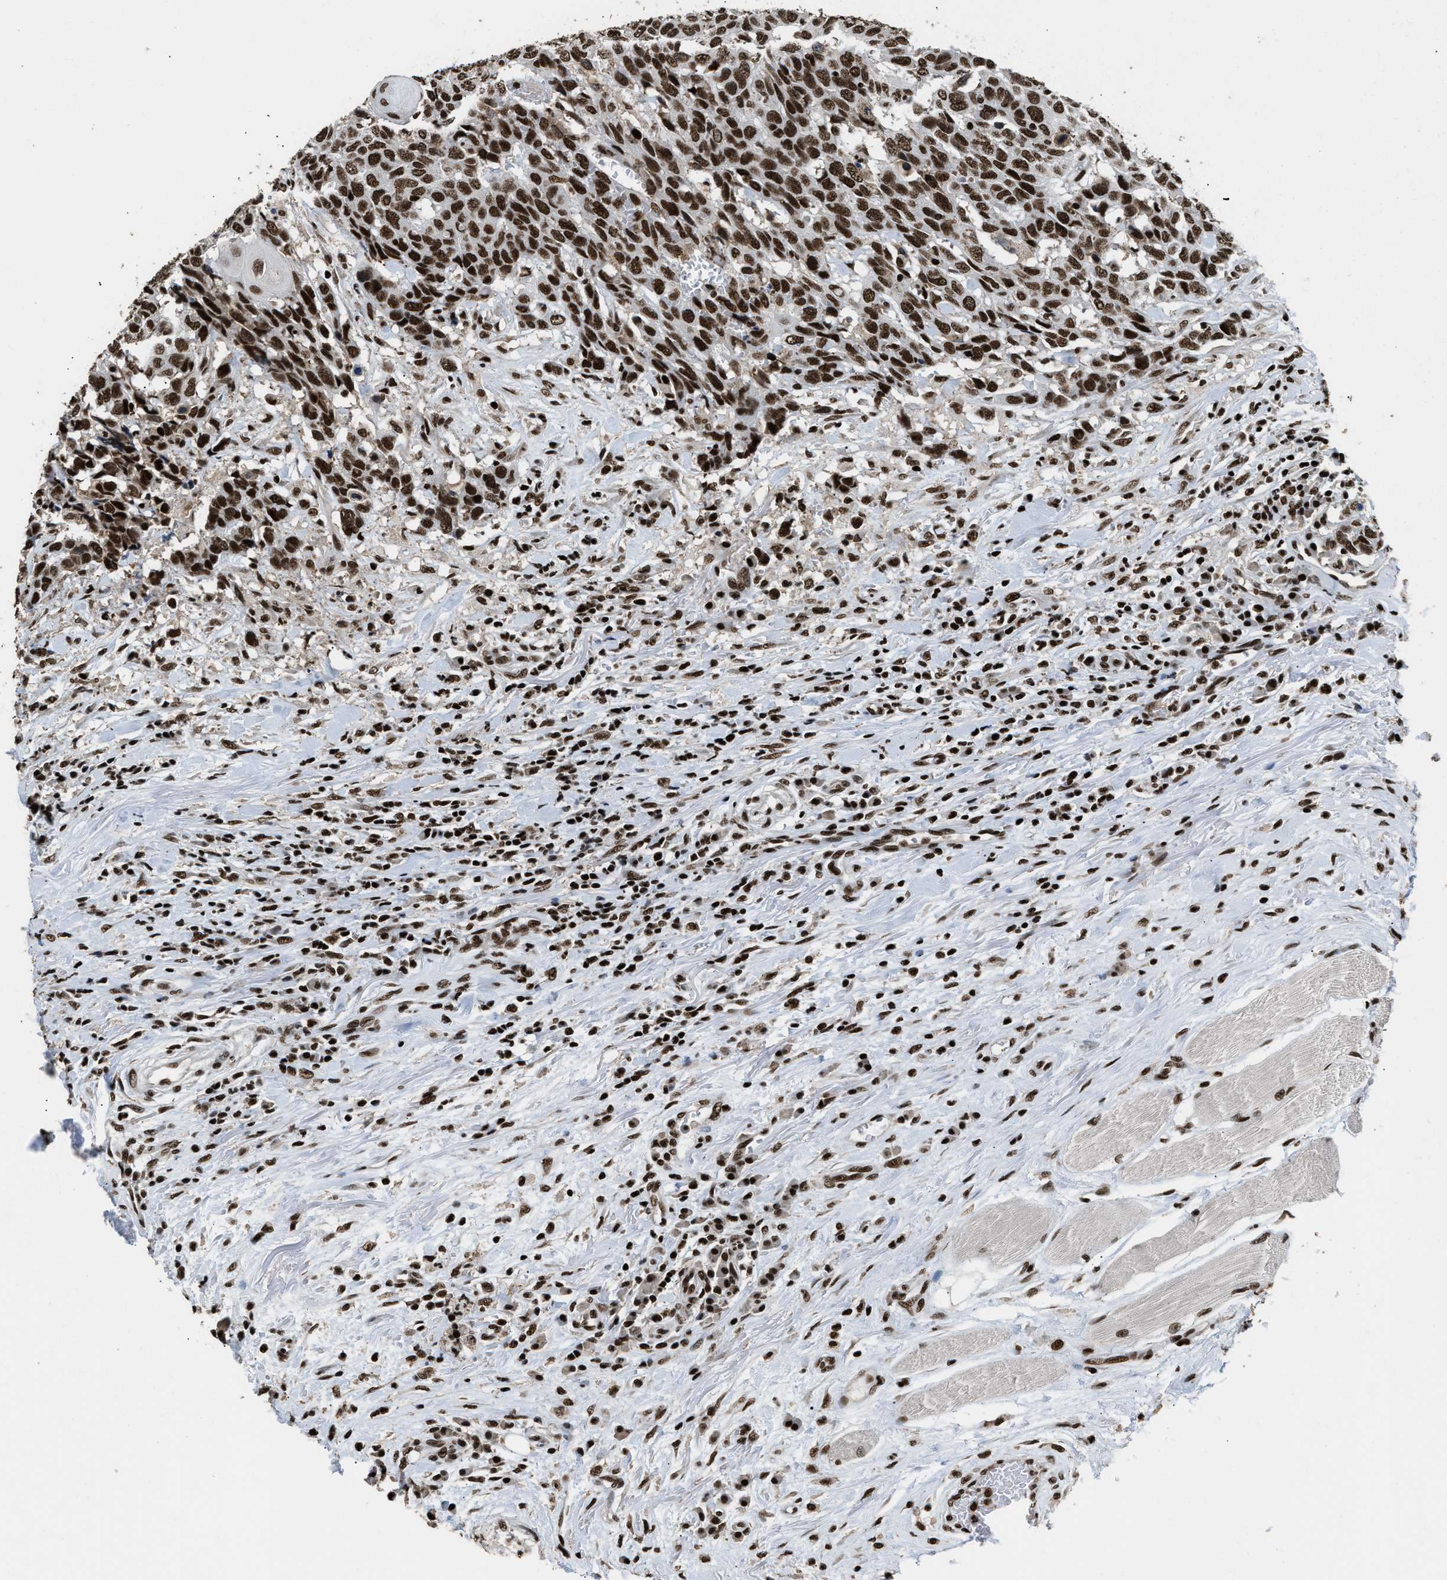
{"staining": {"intensity": "strong", "quantity": ">75%", "location": "nuclear"}, "tissue": "head and neck cancer", "cell_type": "Tumor cells", "image_type": "cancer", "snomed": [{"axis": "morphology", "description": "Squamous cell carcinoma, NOS"}, {"axis": "topography", "description": "Head-Neck"}], "caption": "An image of head and neck cancer (squamous cell carcinoma) stained for a protein reveals strong nuclear brown staining in tumor cells.", "gene": "RAD21", "patient": {"sex": "male", "age": 66}}